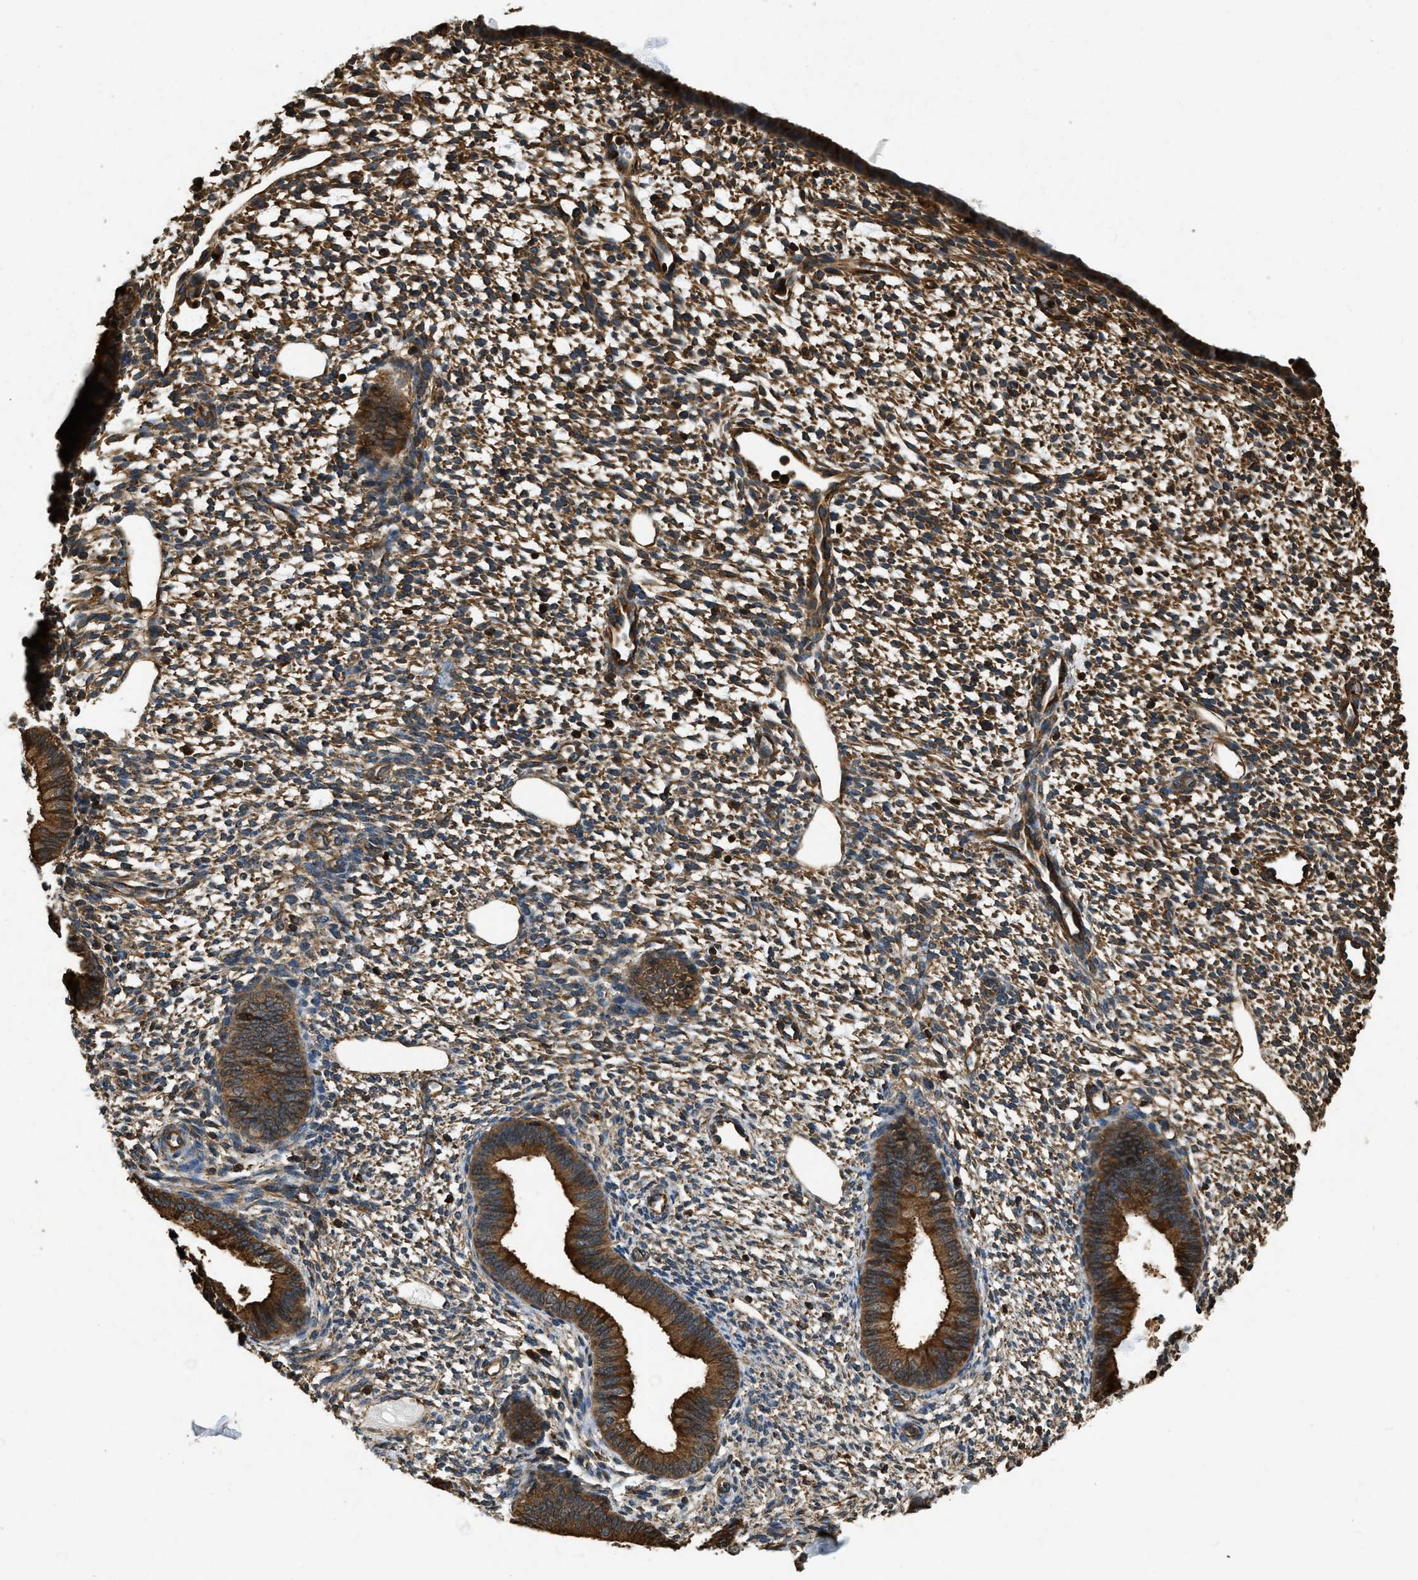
{"staining": {"intensity": "moderate", "quantity": ">75%", "location": "cytoplasmic/membranous"}, "tissue": "endometrium", "cell_type": "Cells in endometrial stroma", "image_type": "normal", "snomed": [{"axis": "morphology", "description": "Normal tissue, NOS"}, {"axis": "topography", "description": "Endometrium"}], "caption": "Immunohistochemical staining of normal endometrium reveals >75% levels of moderate cytoplasmic/membranous protein positivity in about >75% of cells in endometrial stroma.", "gene": "YARS1", "patient": {"sex": "female", "age": 46}}